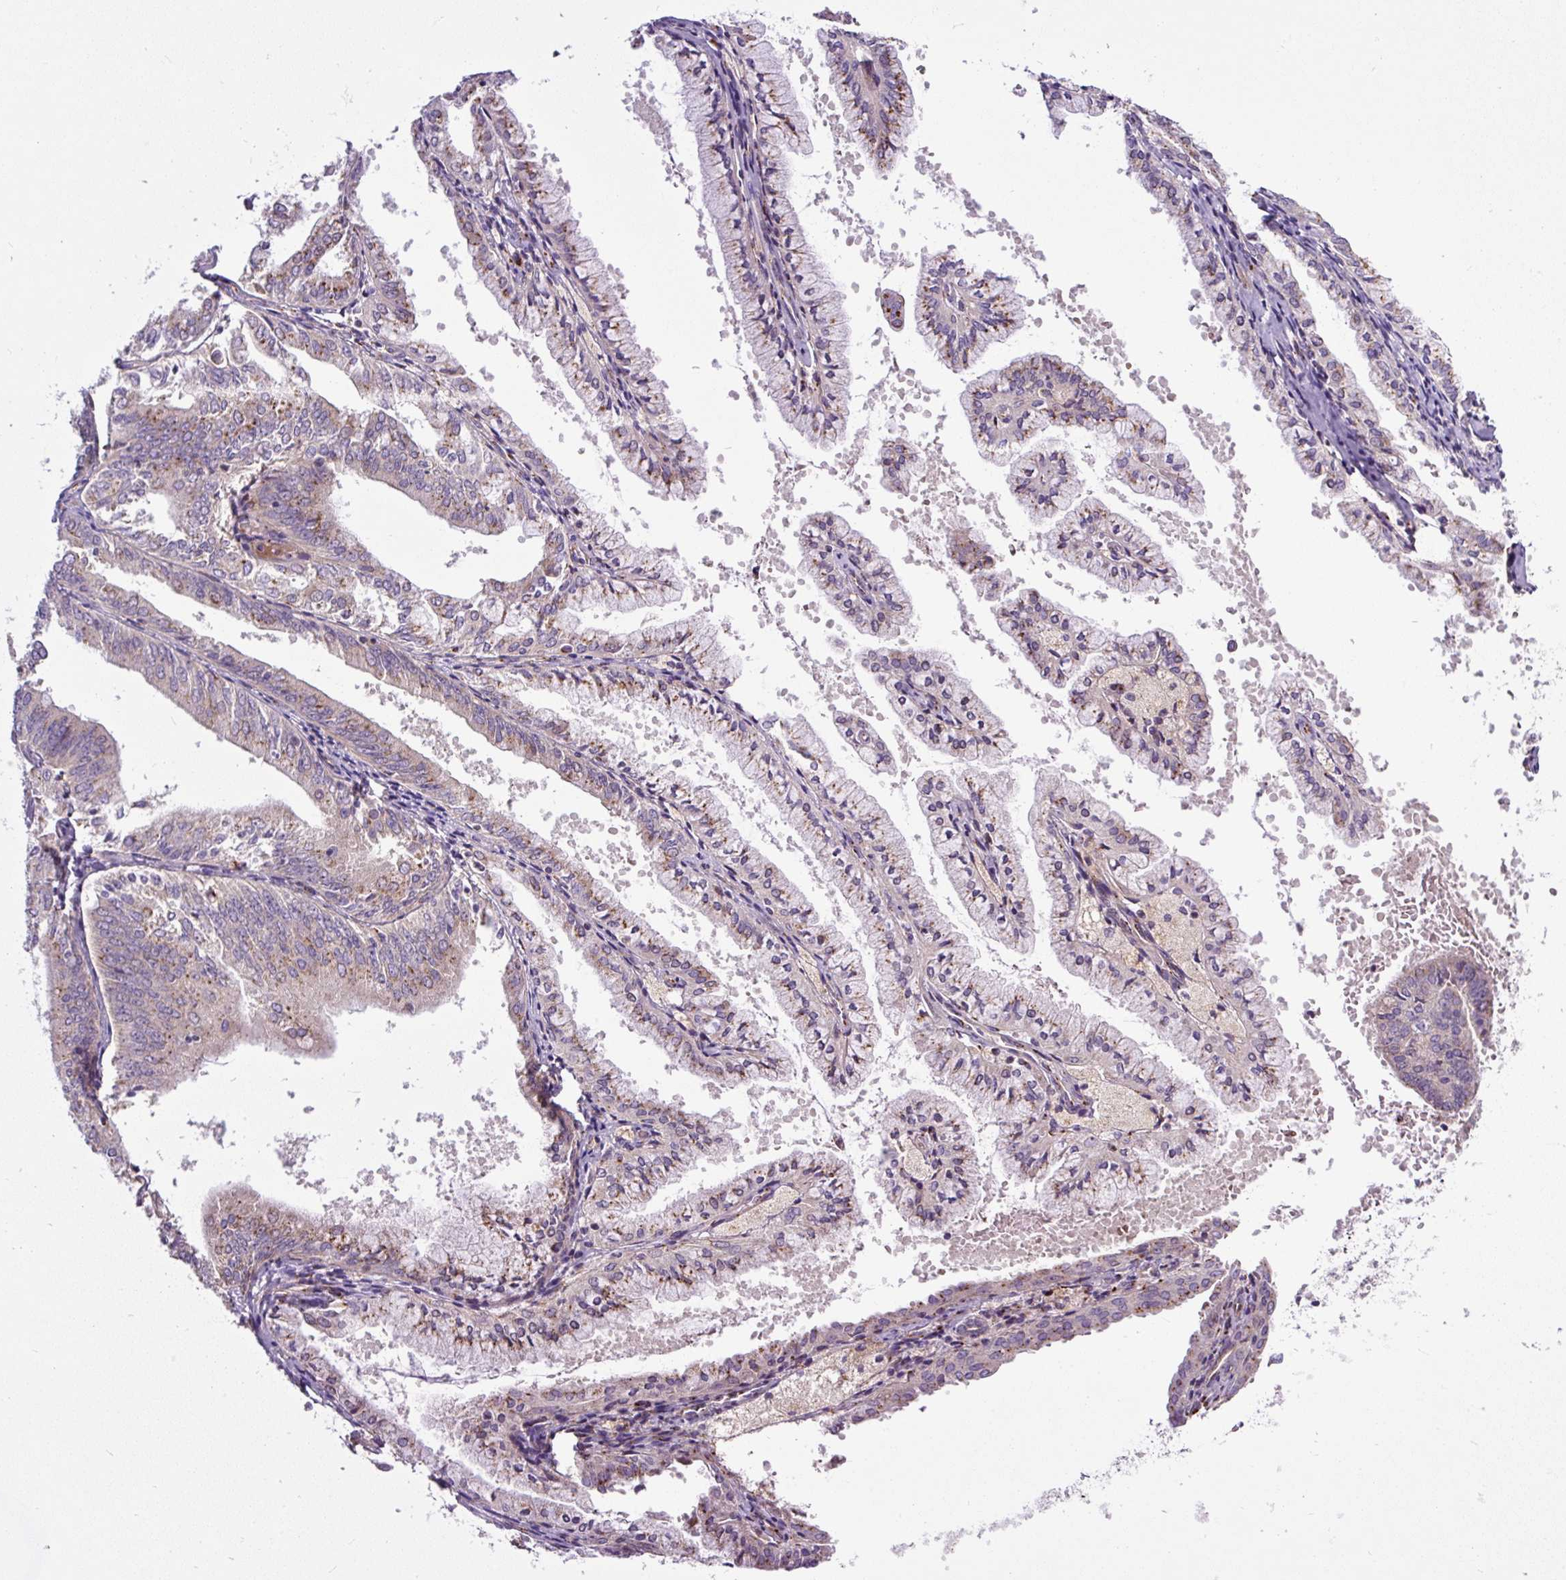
{"staining": {"intensity": "moderate", "quantity": "25%-75%", "location": "cytoplasmic/membranous"}, "tissue": "endometrial cancer", "cell_type": "Tumor cells", "image_type": "cancer", "snomed": [{"axis": "morphology", "description": "Adenocarcinoma, NOS"}, {"axis": "topography", "description": "Endometrium"}], "caption": "There is medium levels of moderate cytoplasmic/membranous staining in tumor cells of endometrial adenocarcinoma, as demonstrated by immunohistochemical staining (brown color).", "gene": "MSMP", "patient": {"sex": "female", "age": 63}}